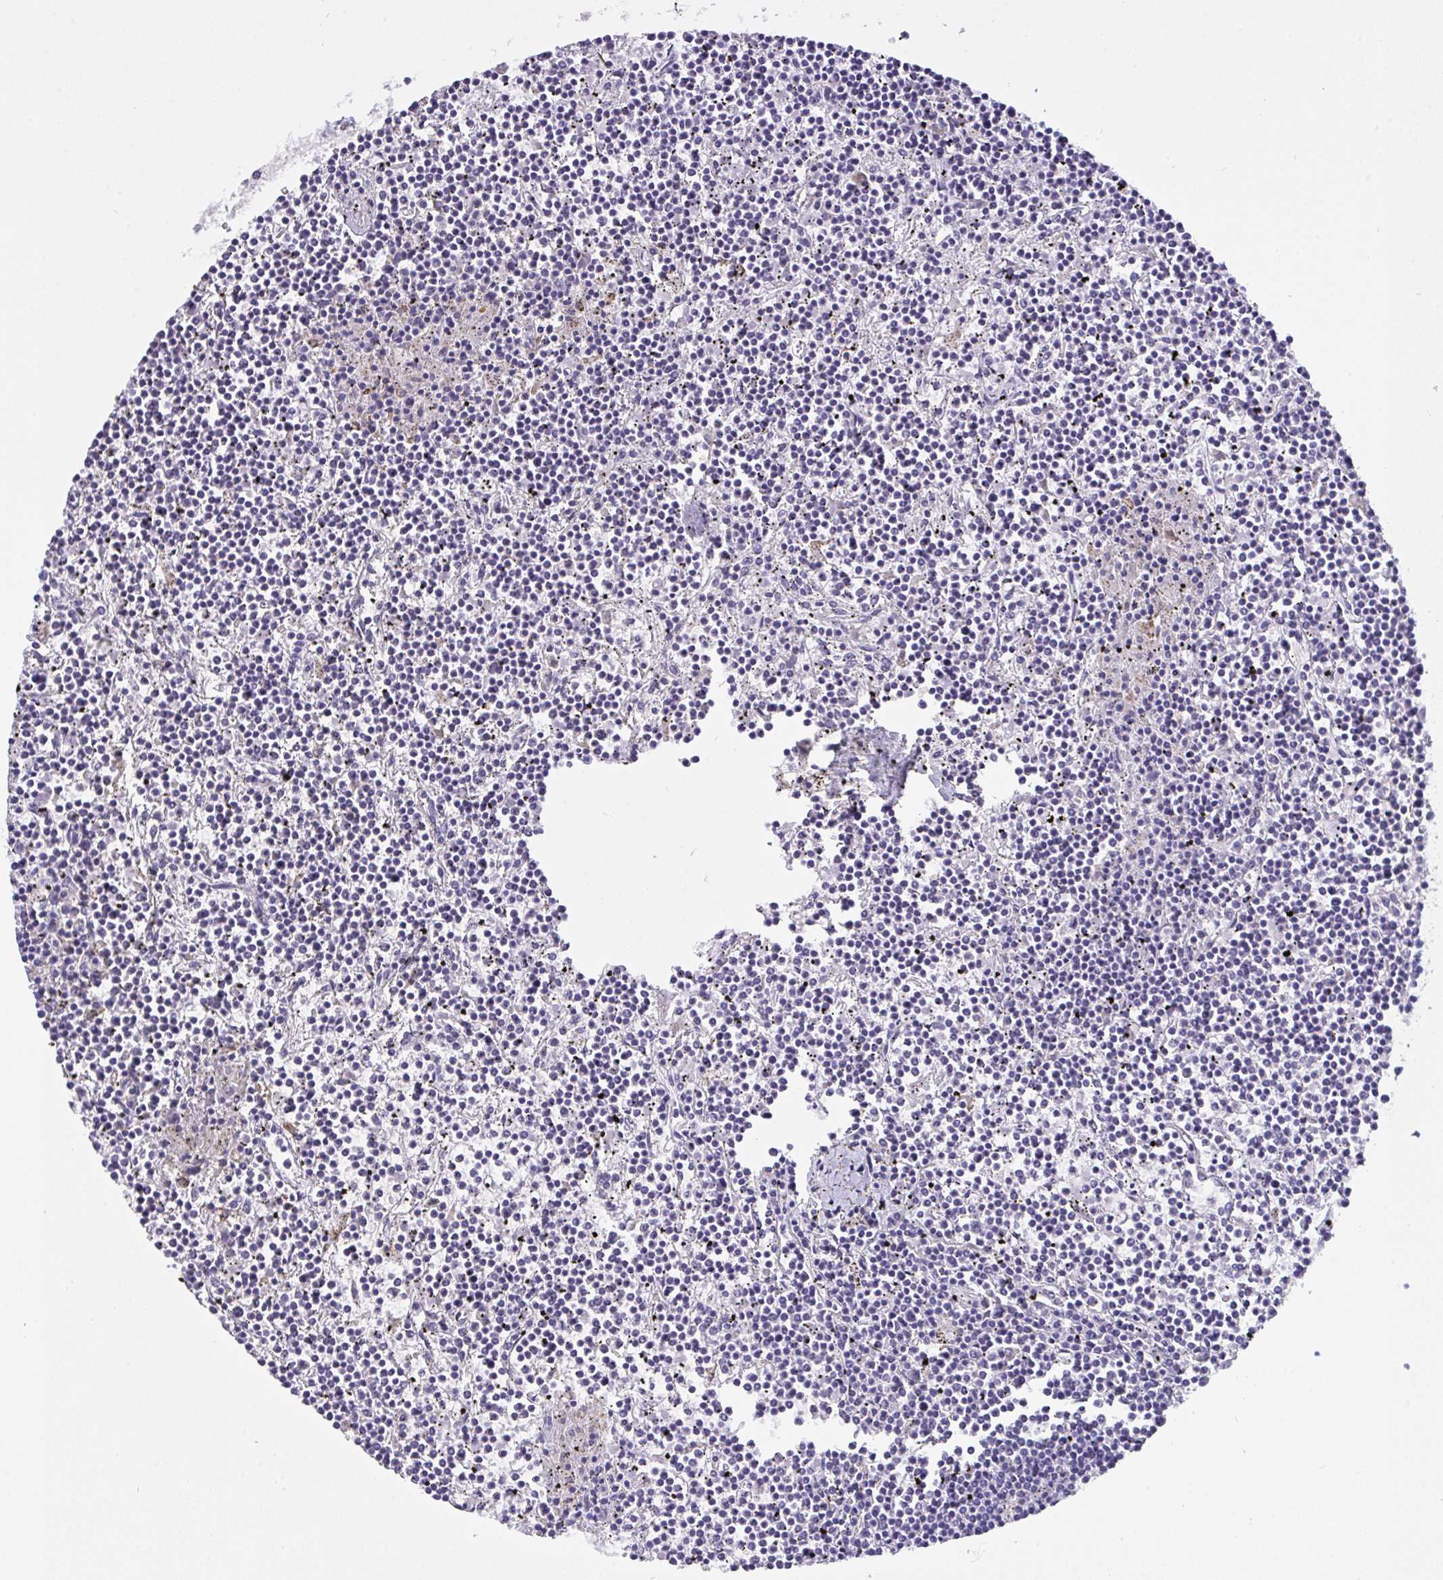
{"staining": {"intensity": "negative", "quantity": "none", "location": "none"}, "tissue": "lymphoma", "cell_type": "Tumor cells", "image_type": "cancer", "snomed": [{"axis": "morphology", "description": "Malignant lymphoma, non-Hodgkin's type, Low grade"}, {"axis": "topography", "description": "Spleen"}], "caption": "Malignant lymphoma, non-Hodgkin's type (low-grade) was stained to show a protein in brown. There is no significant staining in tumor cells.", "gene": "SEMA6B", "patient": {"sex": "female", "age": 19}}